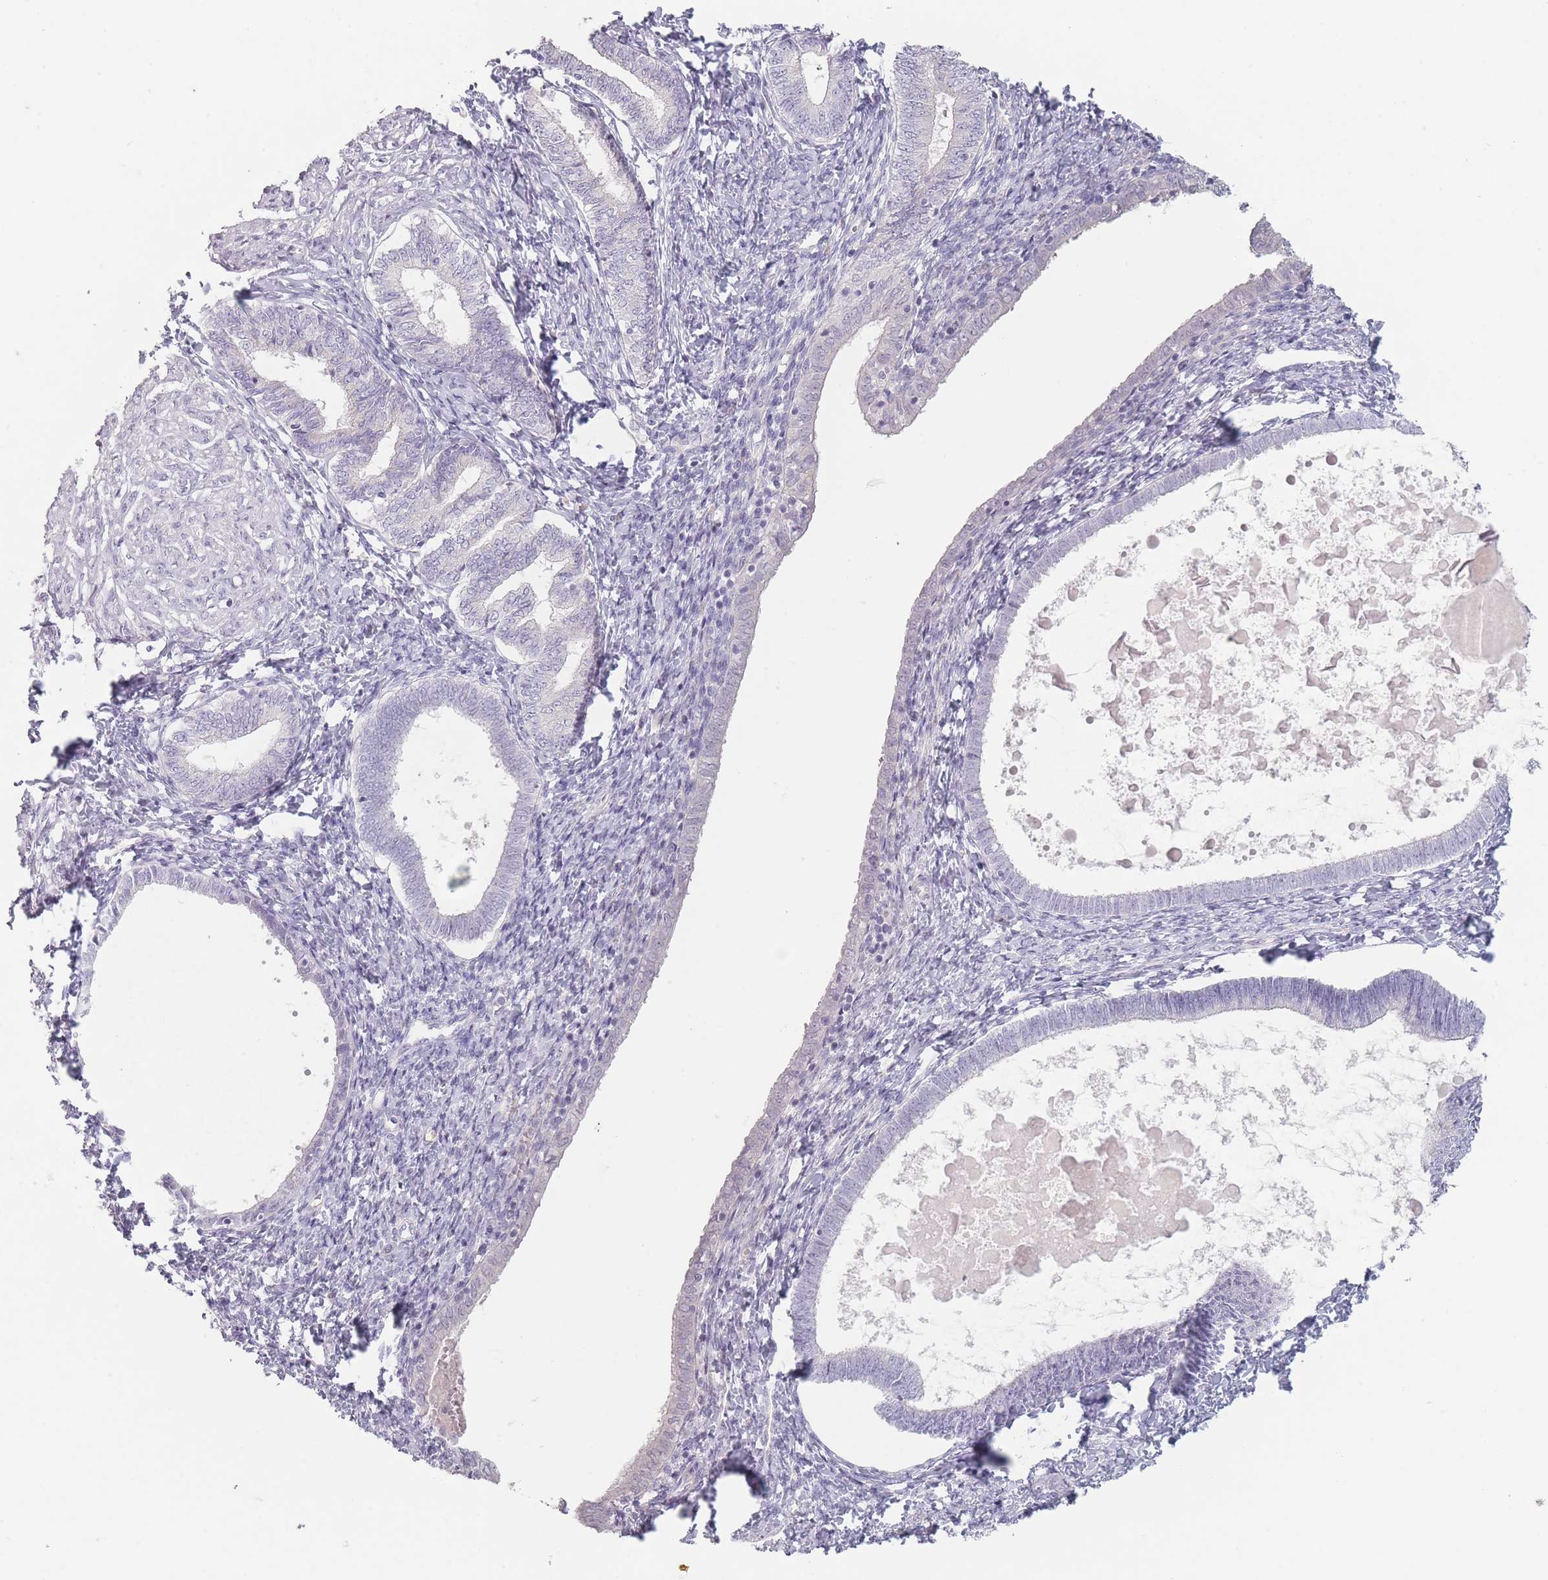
{"staining": {"intensity": "negative", "quantity": "none", "location": "none"}, "tissue": "endometrium", "cell_type": "Cells in endometrial stroma", "image_type": "normal", "snomed": [{"axis": "morphology", "description": "Normal tissue, NOS"}, {"axis": "topography", "description": "Endometrium"}], "caption": "The photomicrograph exhibits no significant expression in cells in endometrial stroma of endometrium.", "gene": "RASL10B", "patient": {"sex": "female", "age": 72}}